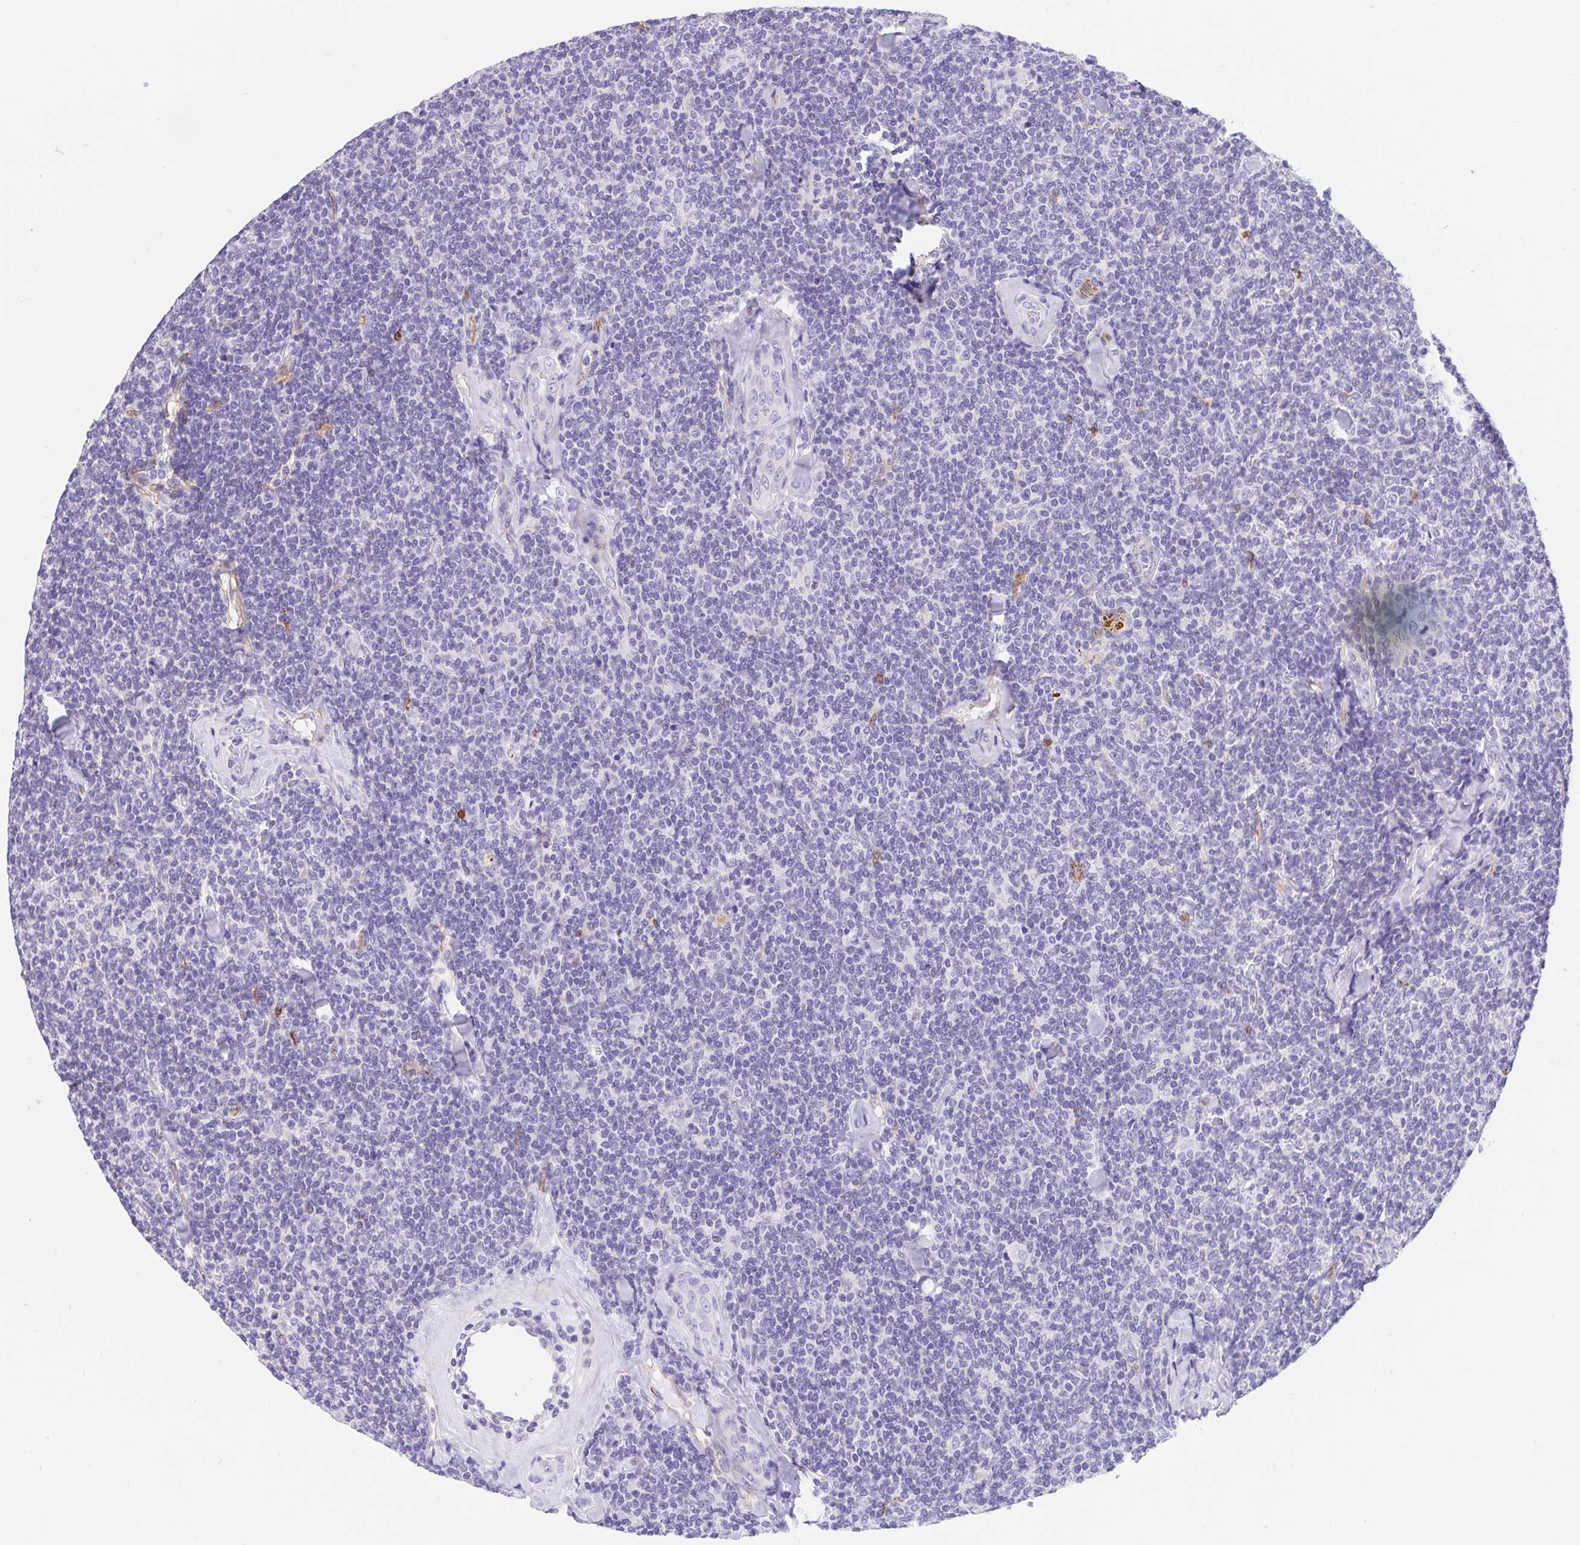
{"staining": {"intensity": "negative", "quantity": "none", "location": "none"}, "tissue": "lymphoma", "cell_type": "Tumor cells", "image_type": "cancer", "snomed": [{"axis": "morphology", "description": "Malignant lymphoma, non-Hodgkin's type, Low grade"}, {"axis": "topography", "description": "Lymph node"}], "caption": "Immunohistochemistry photomicrograph of human lymphoma stained for a protein (brown), which exhibits no positivity in tumor cells. (DAB (3,3'-diaminobenzidine) immunohistochemistry visualized using brightfield microscopy, high magnification).", "gene": "LIMCH1", "patient": {"sex": "female", "age": 56}}